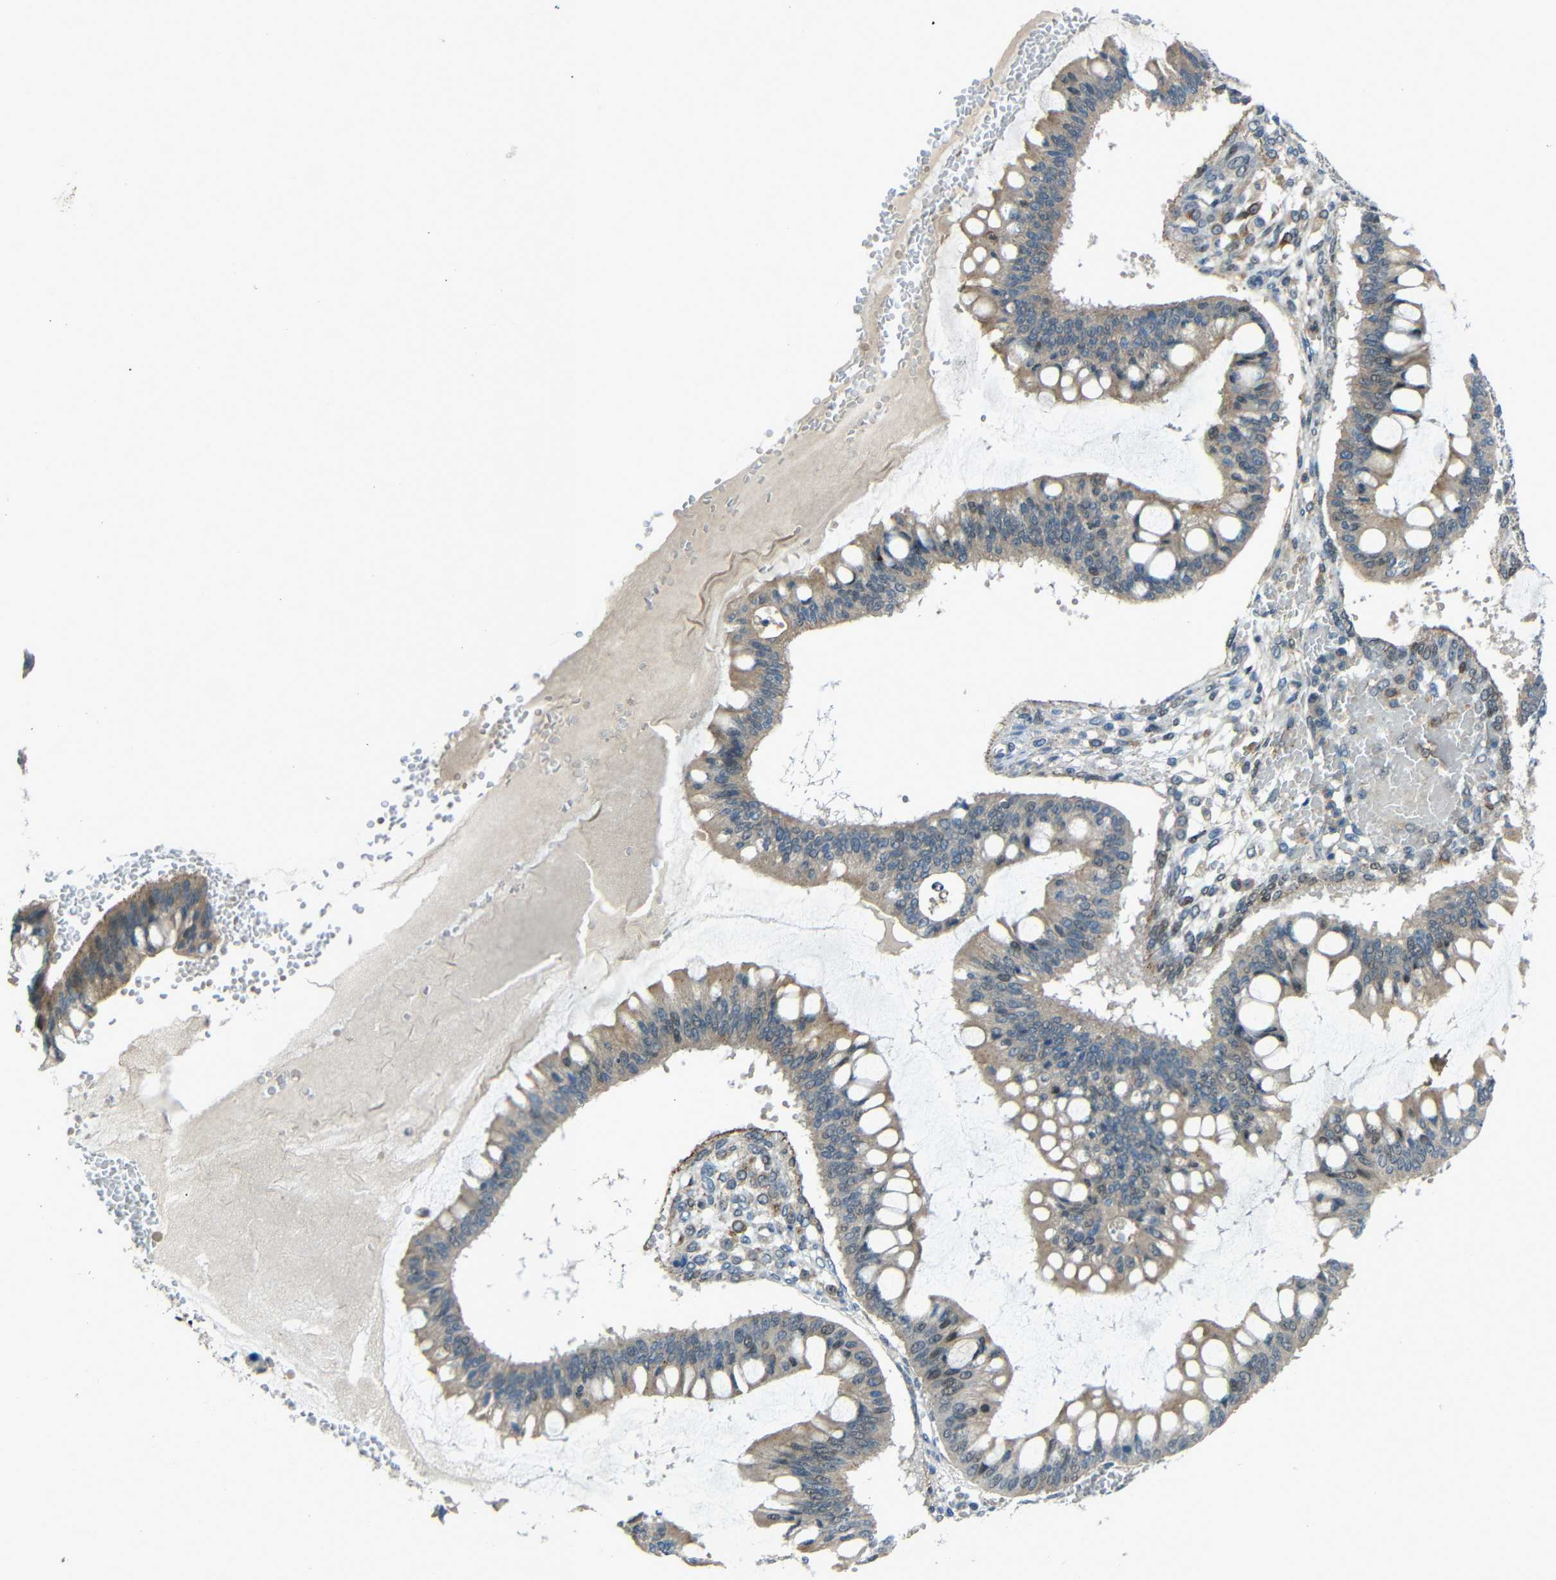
{"staining": {"intensity": "weak", "quantity": ">75%", "location": "cytoplasmic/membranous"}, "tissue": "ovarian cancer", "cell_type": "Tumor cells", "image_type": "cancer", "snomed": [{"axis": "morphology", "description": "Cystadenocarcinoma, mucinous, NOS"}, {"axis": "topography", "description": "Ovary"}], "caption": "Ovarian mucinous cystadenocarcinoma tissue displays weak cytoplasmic/membranous staining in approximately >75% of tumor cells", "gene": "DCLK1", "patient": {"sex": "female", "age": 73}}